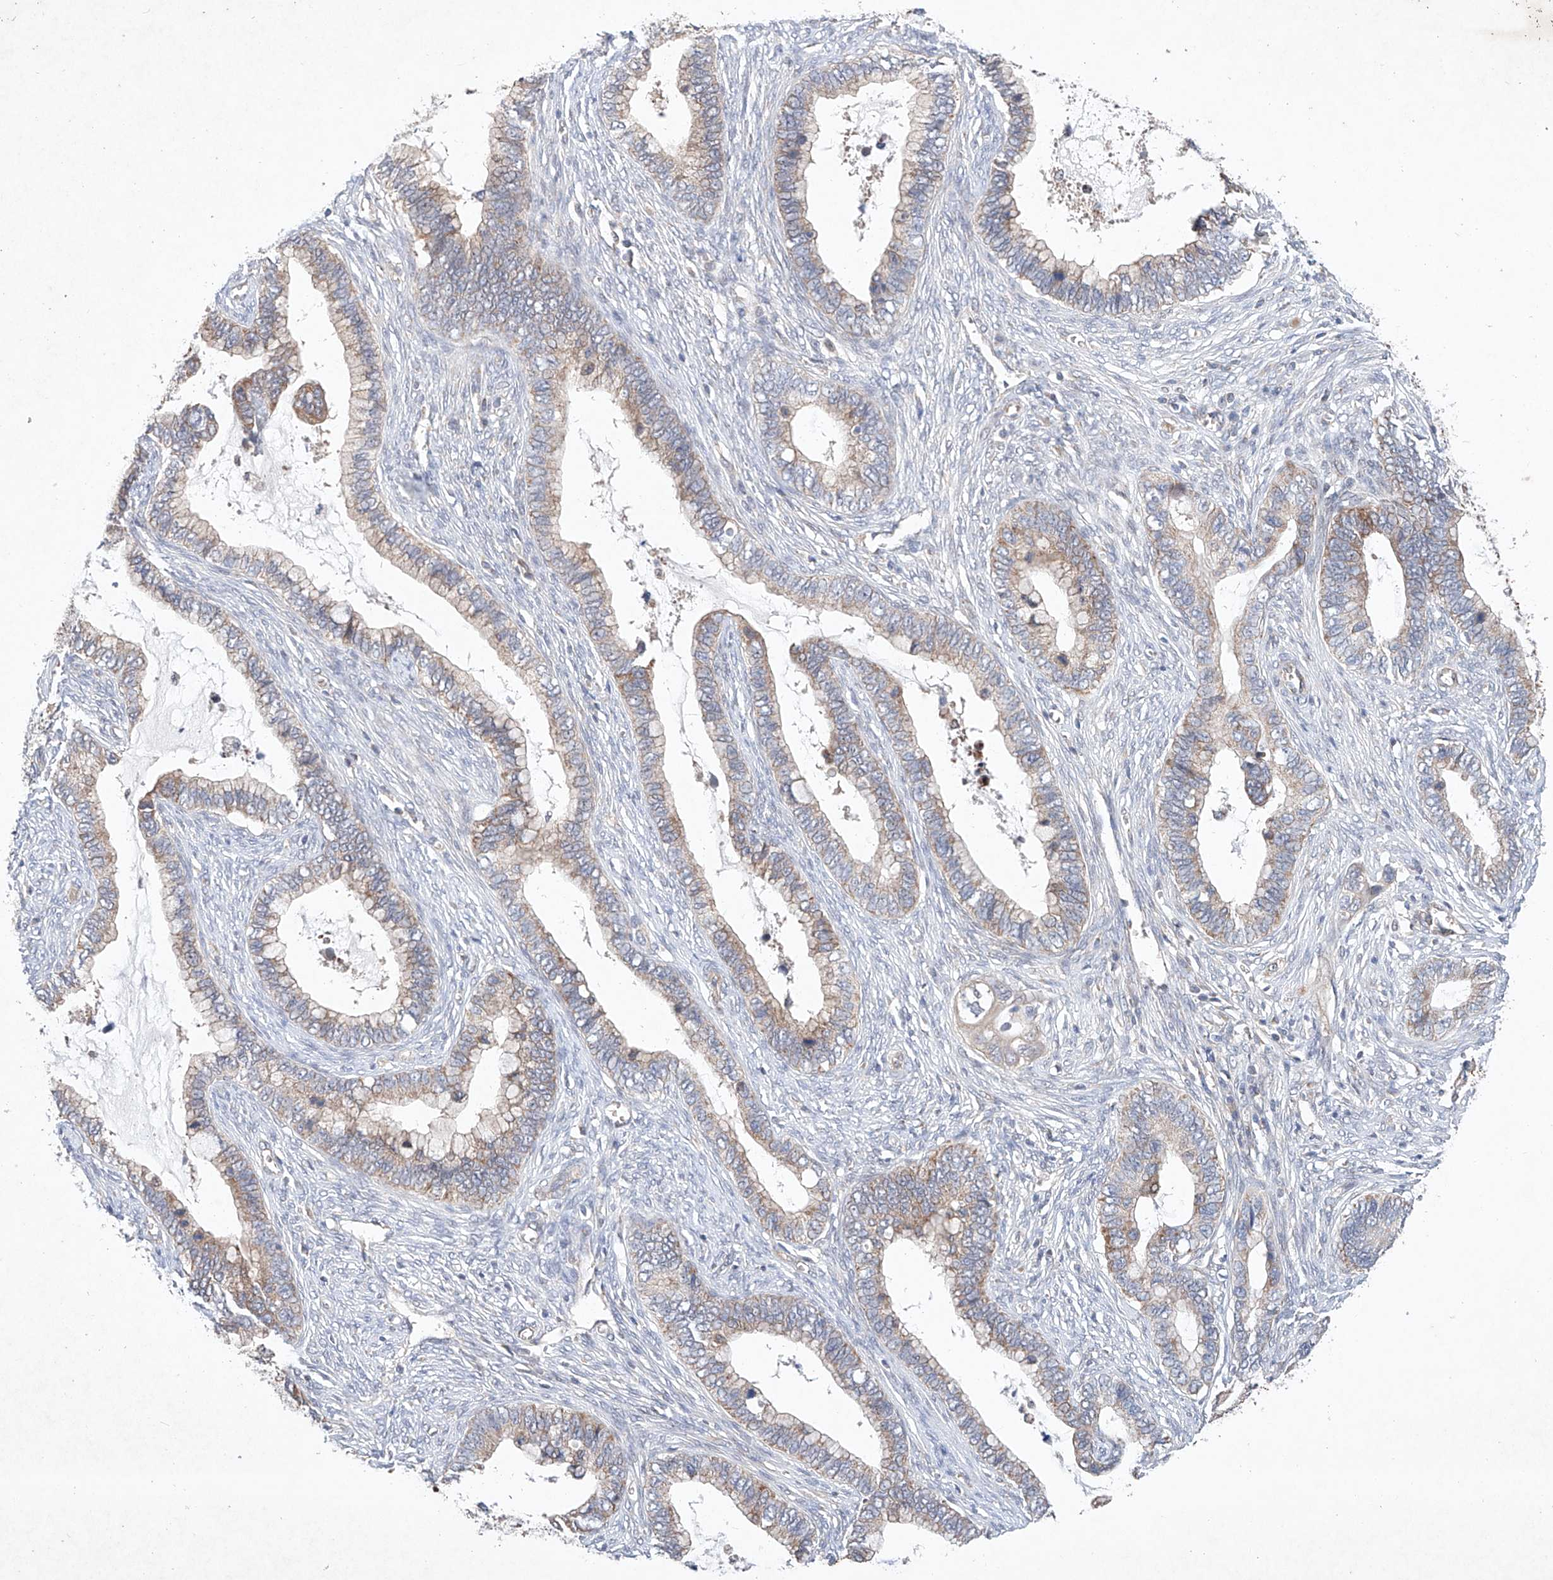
{"staining": {"intensity": "weak", "quantity": "<25%", "location": "cytoplasmic/membranous"}, "tissue": "cervical cancer", "cell_type": "Tumor cells", "image_type": "cancer", "snomed": [{"axis": "morphology", "description": "Adenocarcinoma, NOS"}, {"axis": "topography", "description": "Cervix"}], "caption": "Tumor cells are negative for brown protein staining in adenocarcinoma (cervical).", "gene": "FASTK", "patient": {"sex": "female", "age": 44}}